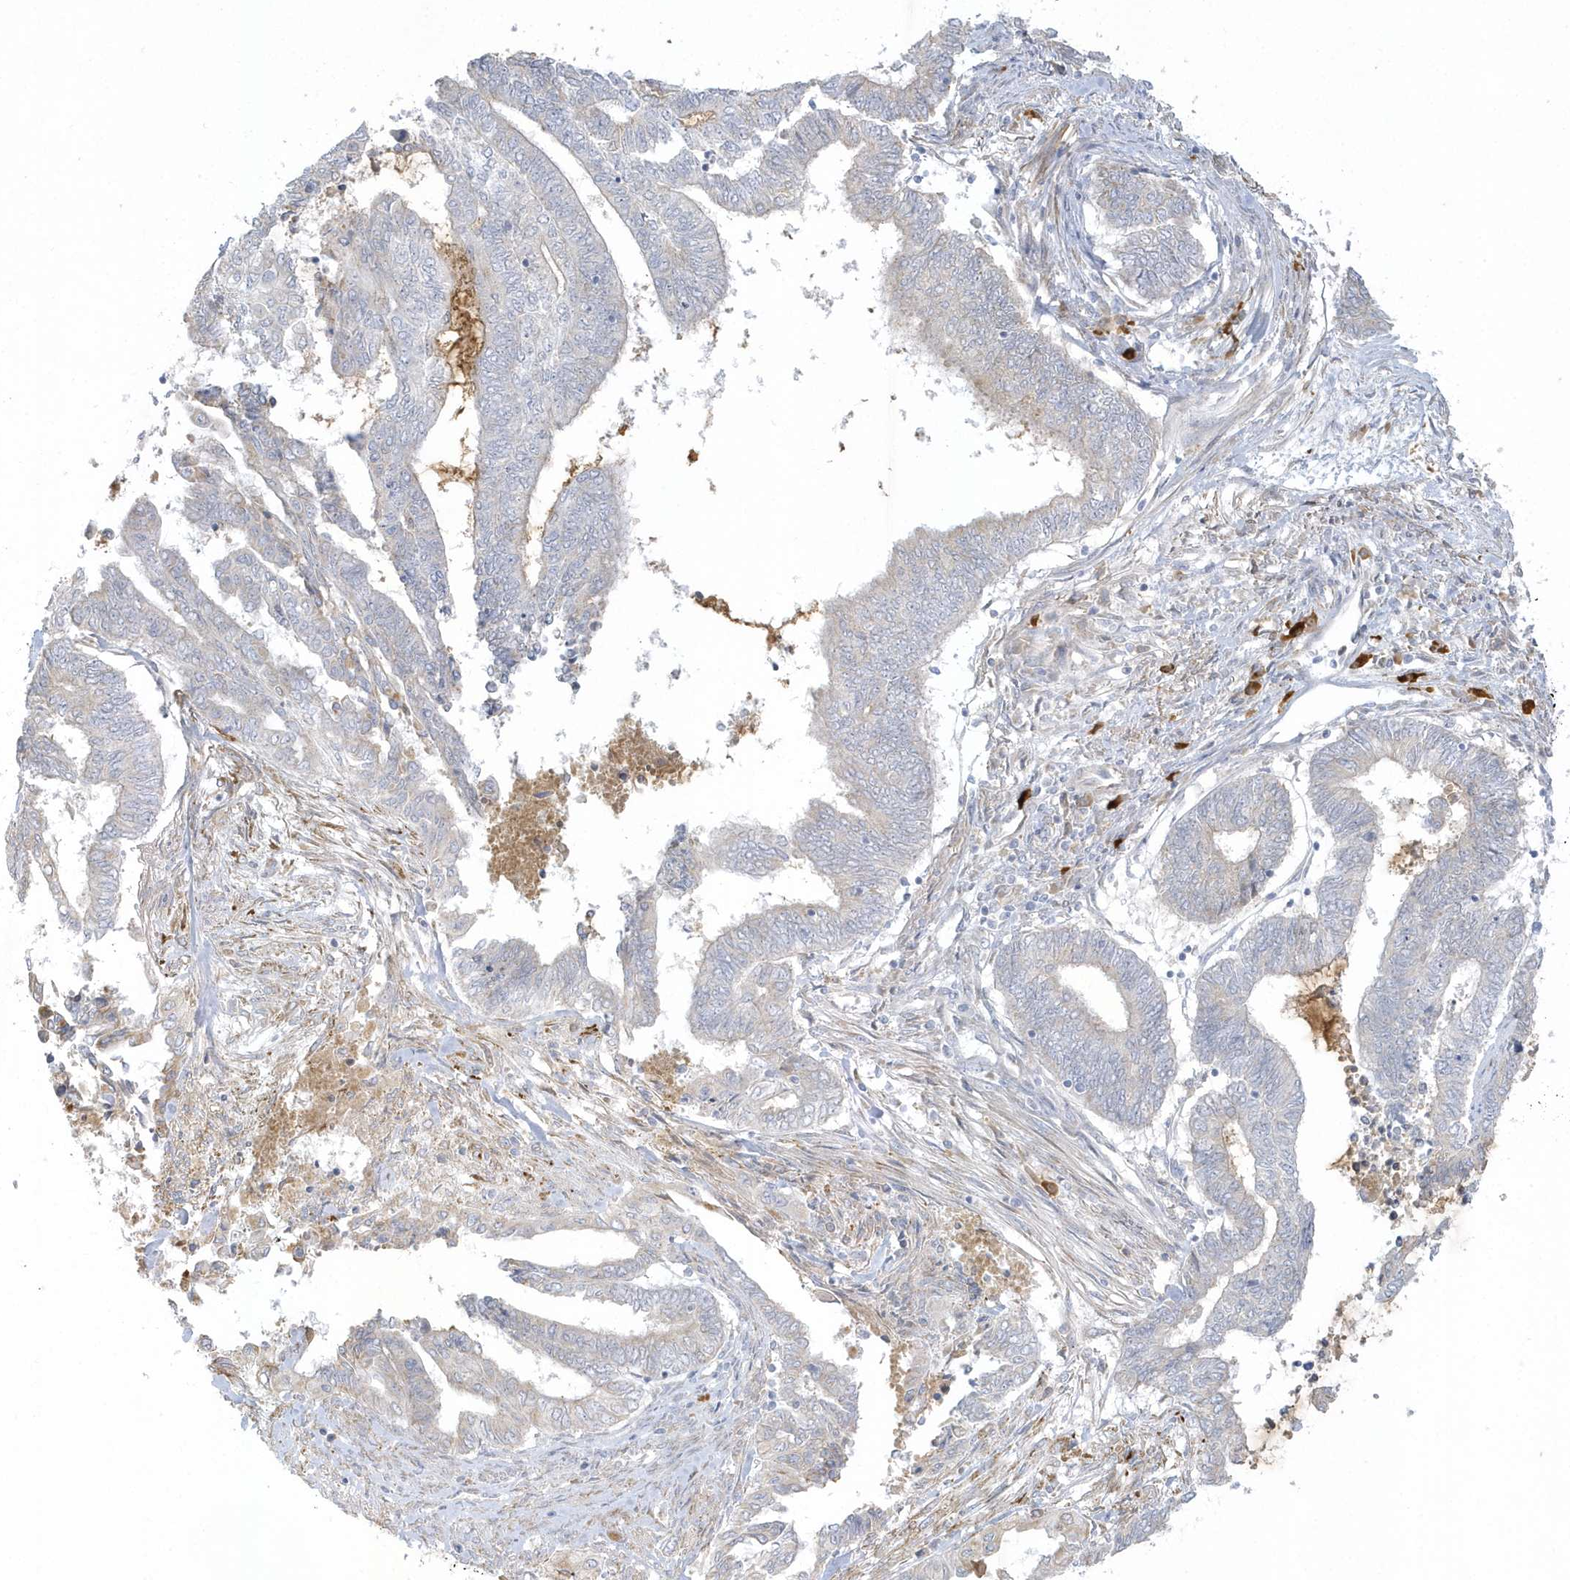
{"staining": {"intensity": "negative", "quantity": "none", "location": "none"}, "tissue": "endometrial cancer", "cell_type": "Tumor cells", "image_type": "cancer", "snomed": [{"axis": "morphology", "description": "Adenocarcinoma, NOS"}, {"axis": "topography", "description": "Uterus"}, {"axis": "topography", "description": "Endometrium"}], "caption": "Endometrial cancer stained for a protein using IHC exhibits no positivity tumor cells.", "gene": "THADA", "patient": {"sex": "female", "age": 70}}